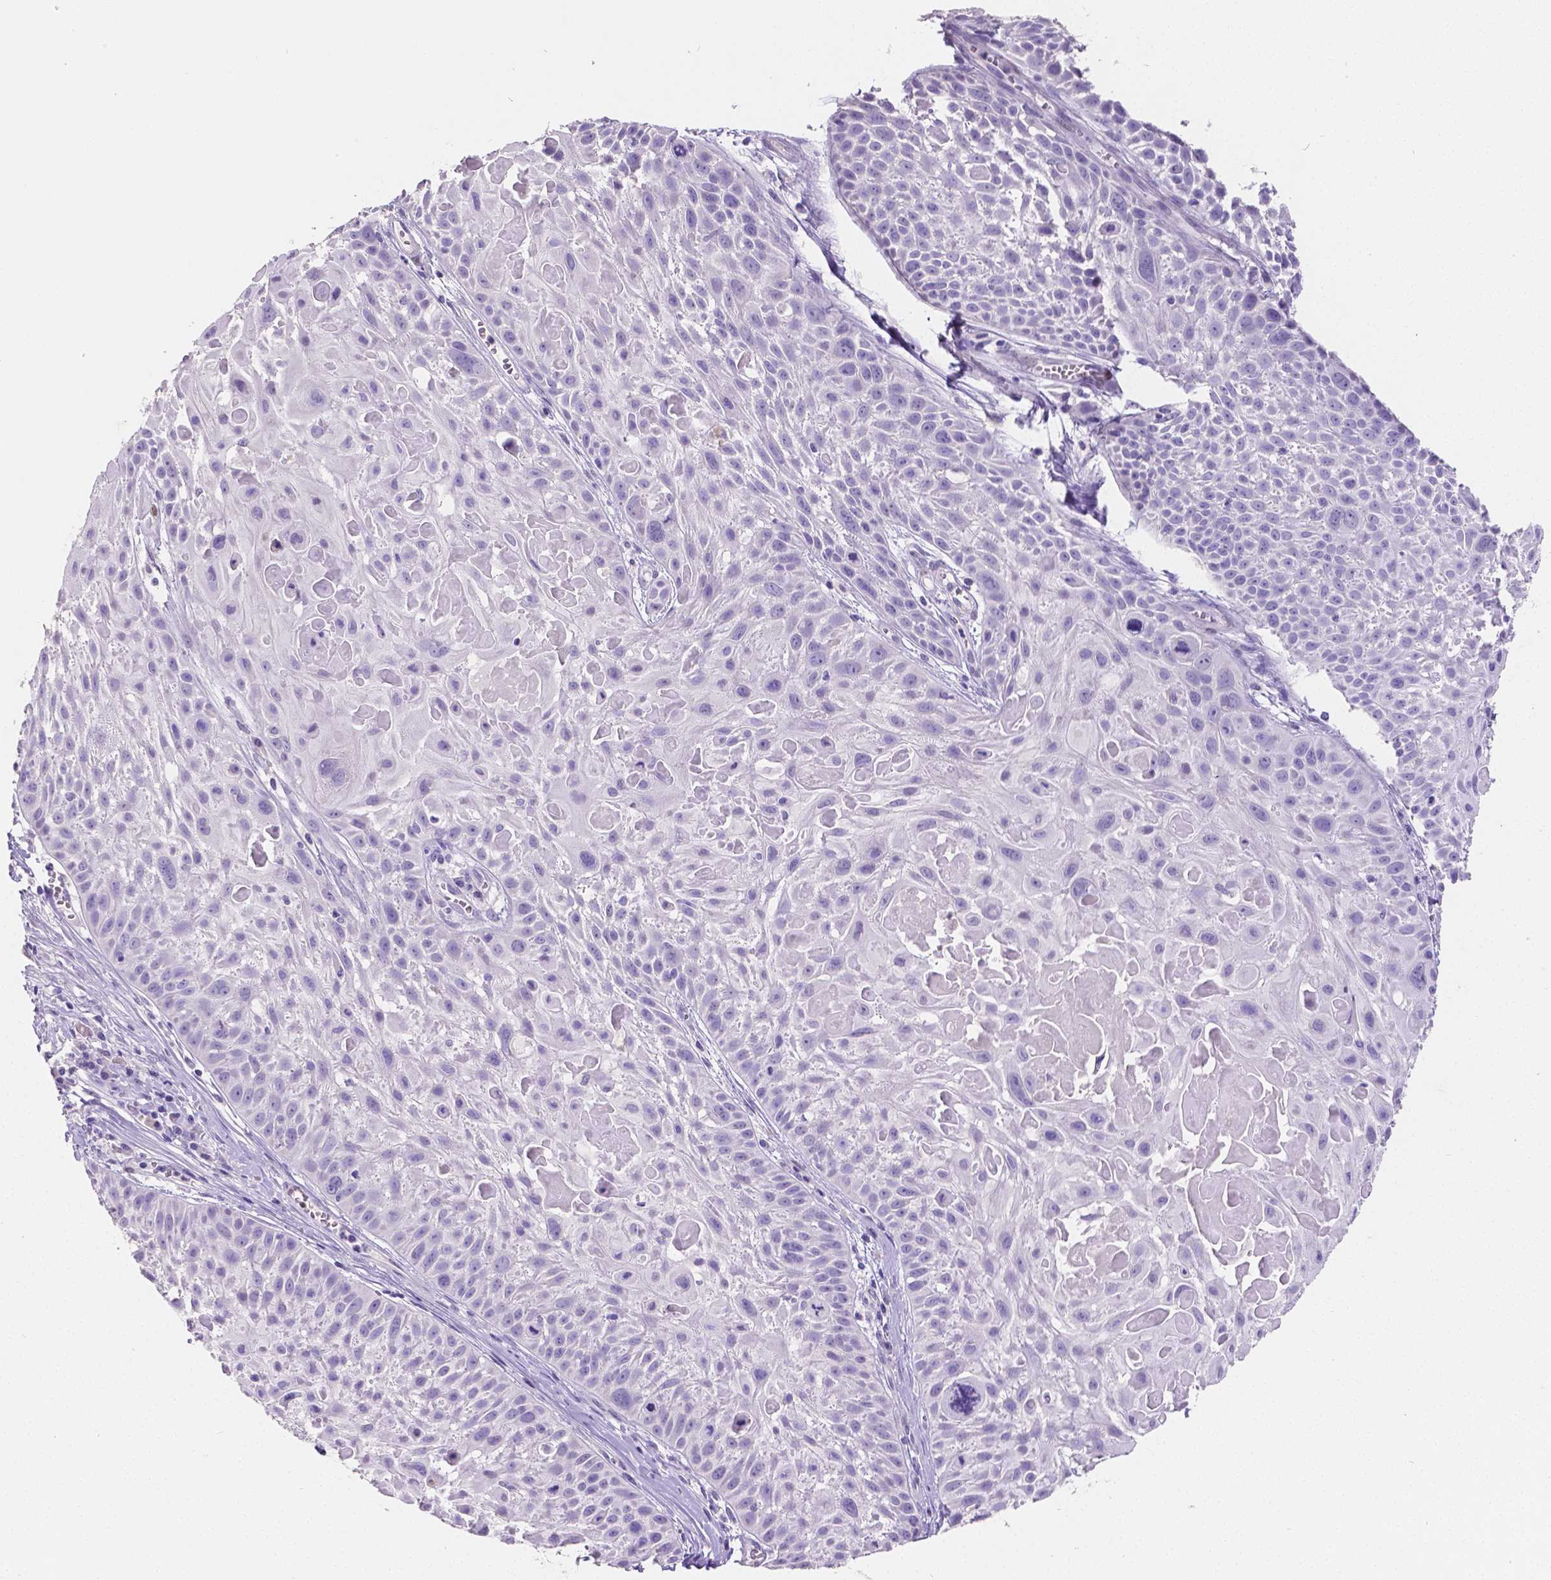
{"staining": {"intensity": "negative", "quantity": "none", "location": "none"}, "tissue": "skin cancer", "cell_type": "Tumor cells", "image_type": "cancer", "snomed": [{"axis": "morphology", "description": "Squamous cell carcinoma, NOS"}, {"axis": "topography", "description": "Skin"}, {"axis": "topography", "description": "Anal"}], "caption": "This image is of skin cancer stained with IHC to label a protein in brown with the nuclei are counter-stained blue. There is no expression in tumor cells.", "gene": "SATB2", "patient": {"sex": "female", "age": 75}}